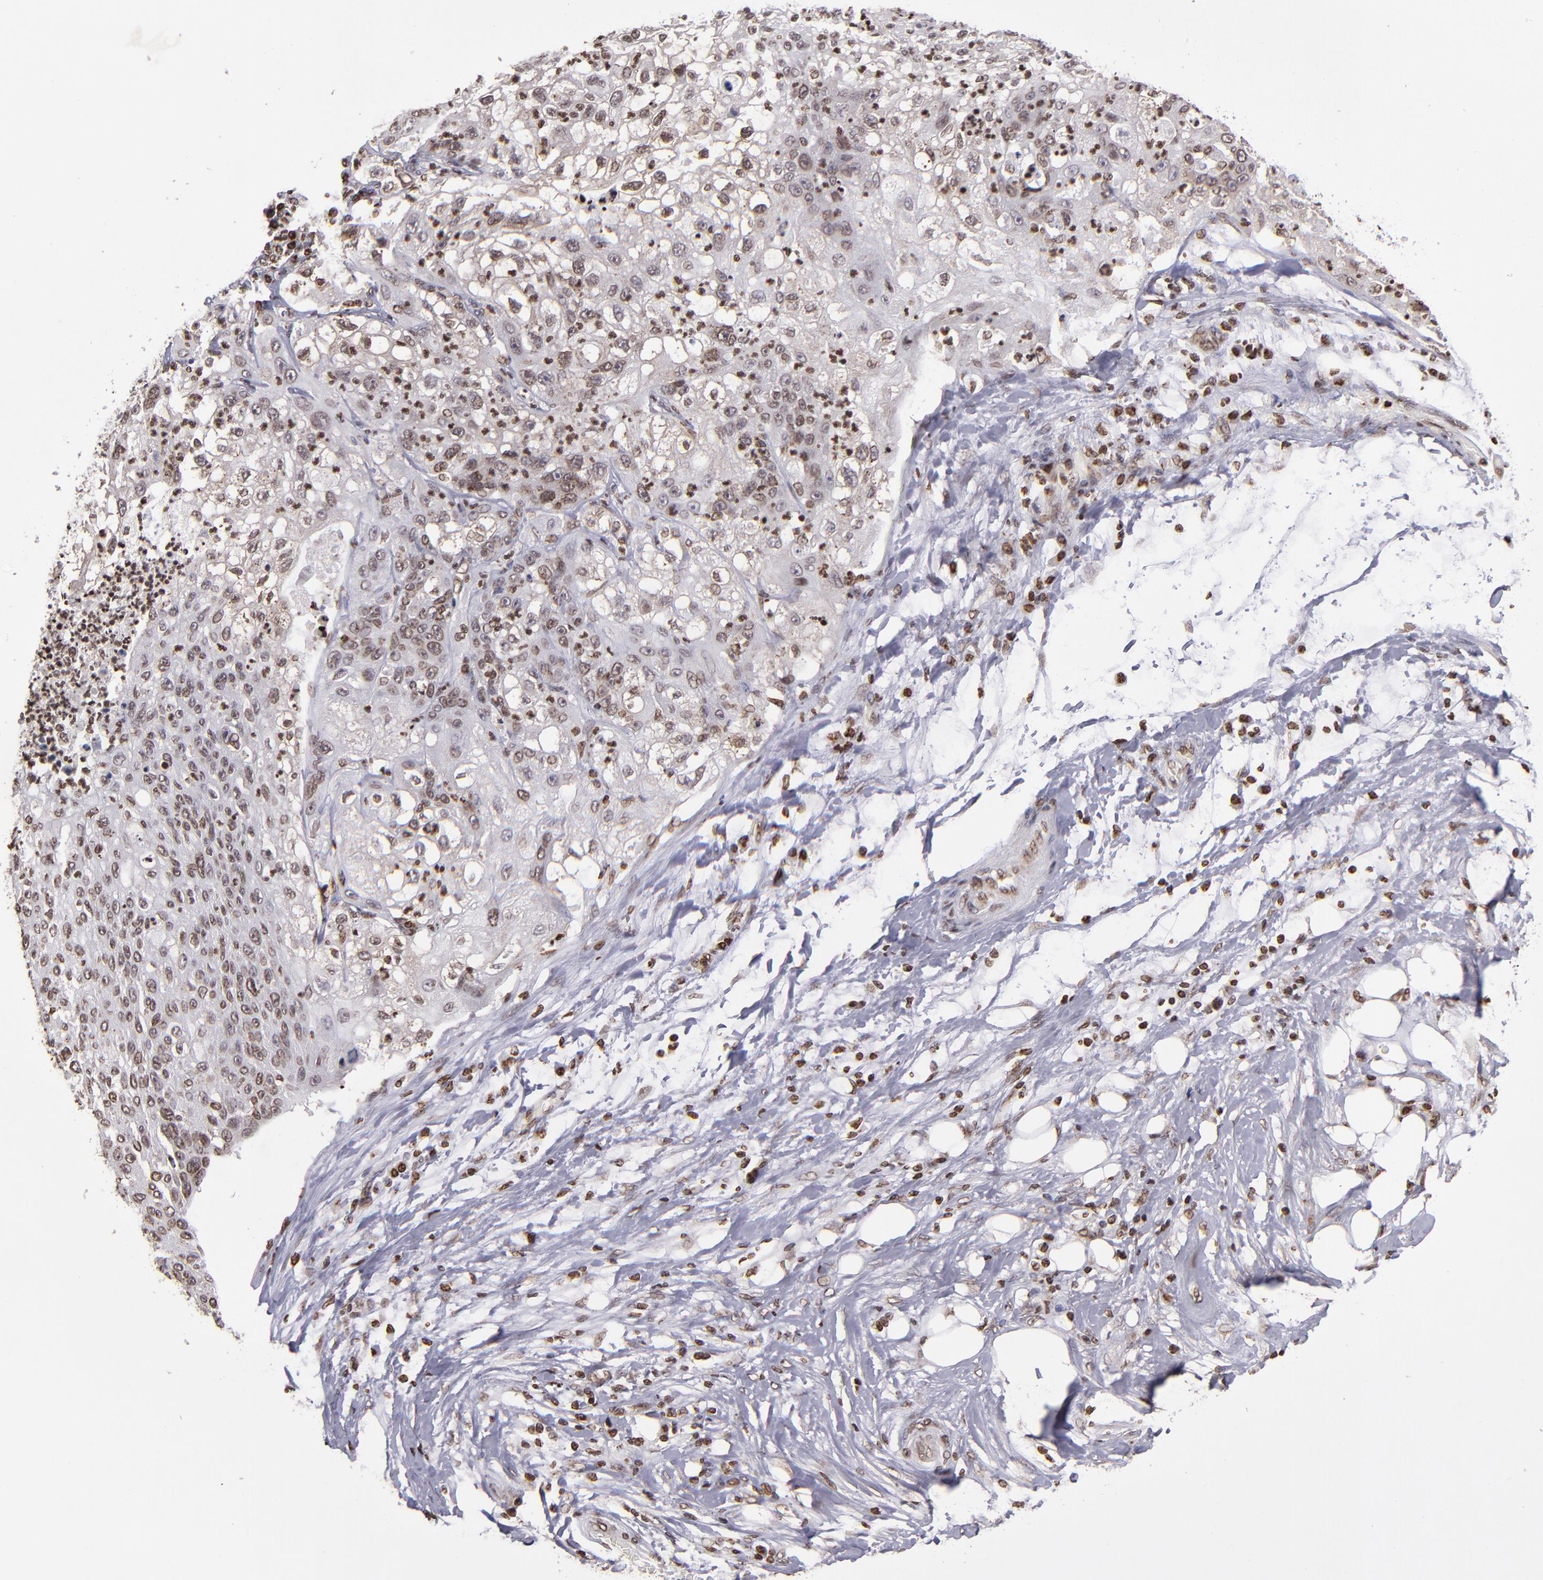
{"staining": {"intensity": "moderate", "quantity": ">75%", "location": "cytoplasmic/membranous,nuclear"}, "tissue": "lung cancer", "cell_type": "Tumor cells", "image_type": "cancer", "snomed": [{"axis": "morphology", "description": "Inflammation, NOS"}, {"axis": "morphology", "description": "Squamous cell carcinoma, NOS"}, {"axis": "topography", "description": "Lymph node"}, {"axis": "topography", "description": "Soft tissue"}, {"axis": "topography", "description": "Lung"}], "caption": "Lung cancer tissue displays moderate cytoplasmic/membranous and nuclear staining in approximately >75% of tumor cells", "gene": "CSDC2", "patient": {"sex": "male", "age": 66}}